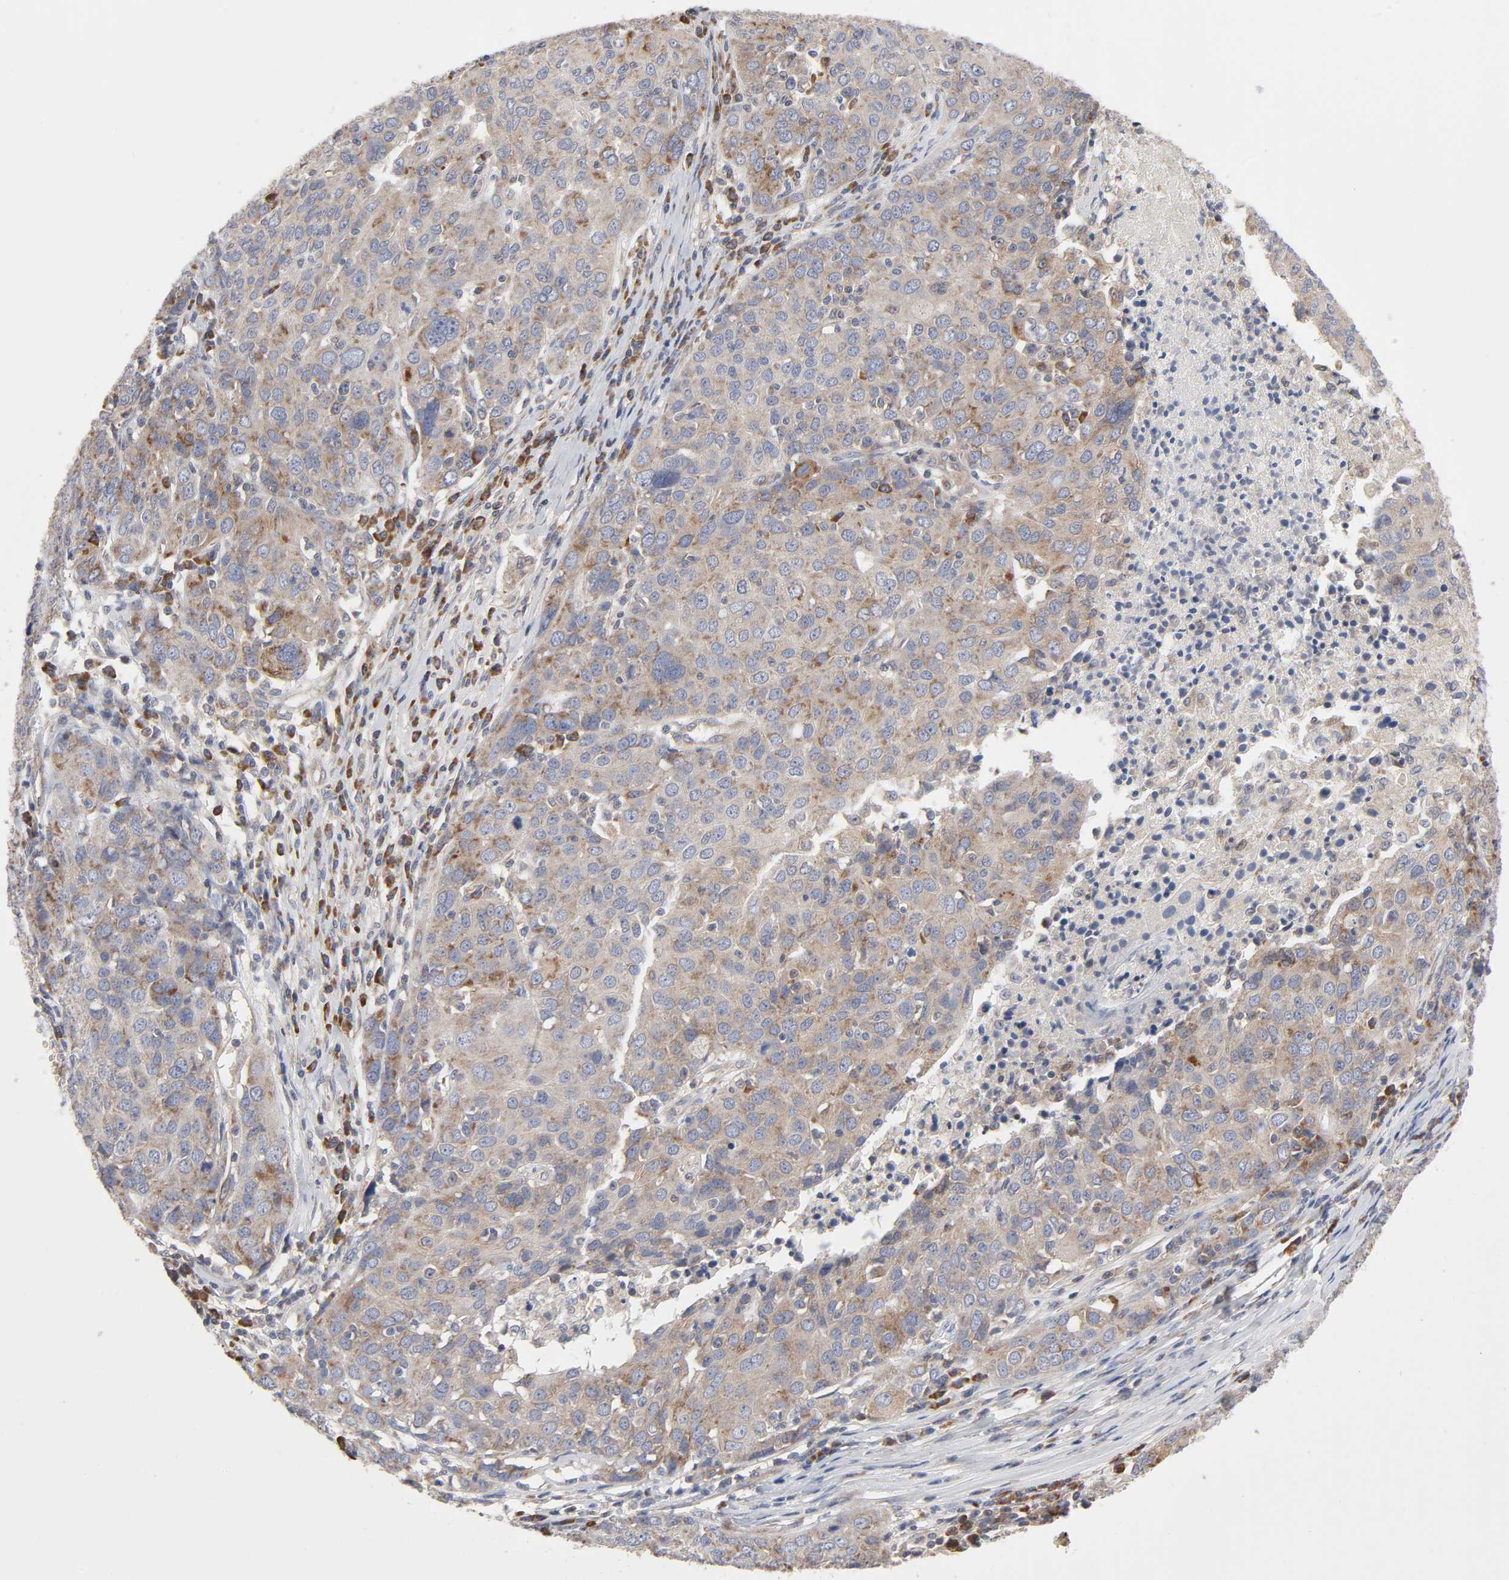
{"staining": {"intensity": "weak", "quantity": ">75%", "location": "cytoplasmic/membranous"}, "tissue": "ovarian cancer", "cell_type": "Tumor cells", "image_type": "cancer", "snomed": [{"axis": "morphology", "description": "Carcinoma, endometroid"}, {"axis": "topography", "description": "Ovary"}], "caption": "A photomicrograph of human ovarian endometroid carcinoma stained for a protein displays weak cytoplasmic/membranous brown staining in tumor cells.", "gene": "IL4R", "patient": {"sex": "female", "age": 50}}